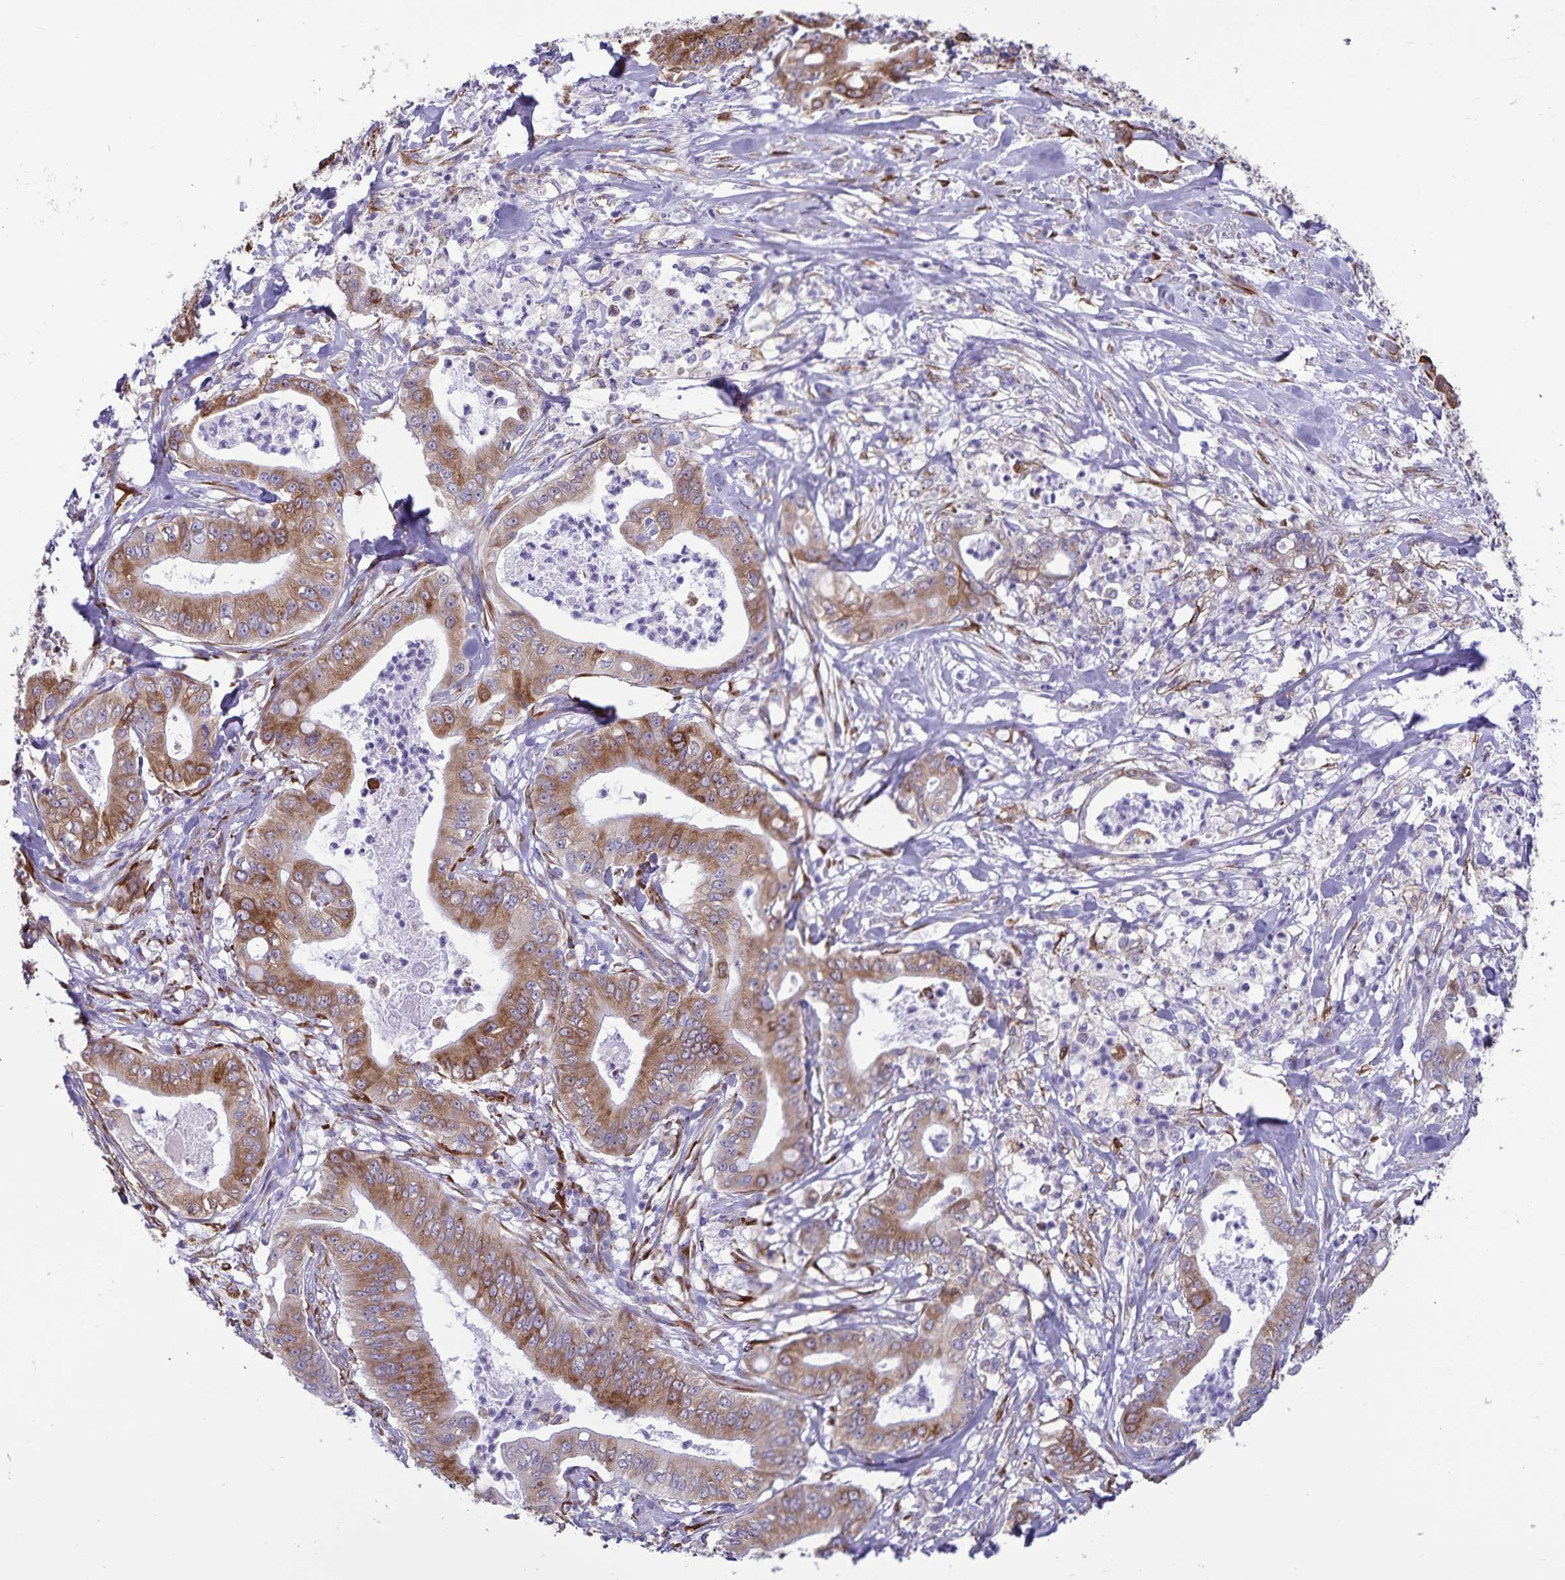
{"staining": {"intensity": "strong", "quantity": ">75%", "location": "cytoplasmic/membranous"}, "tissue": "pancreatic cancer", "cell_type": "Tumor cells", "image_type": "cancer", "snomed": [{"axis": "morphology", "description": "Adenocarcinoma, NOS"}, {"axis": "topography", "description": "Pancreas"}], "caption": "There is high levels of strong cytoplasmic/membranous expression in tumor cells of adenocarcinoma (pancreatic), as demonstrated by immunohistochemical staining (brown color).", "gene": "RCN1", "patient": {"sex": "male", "age": 71}}